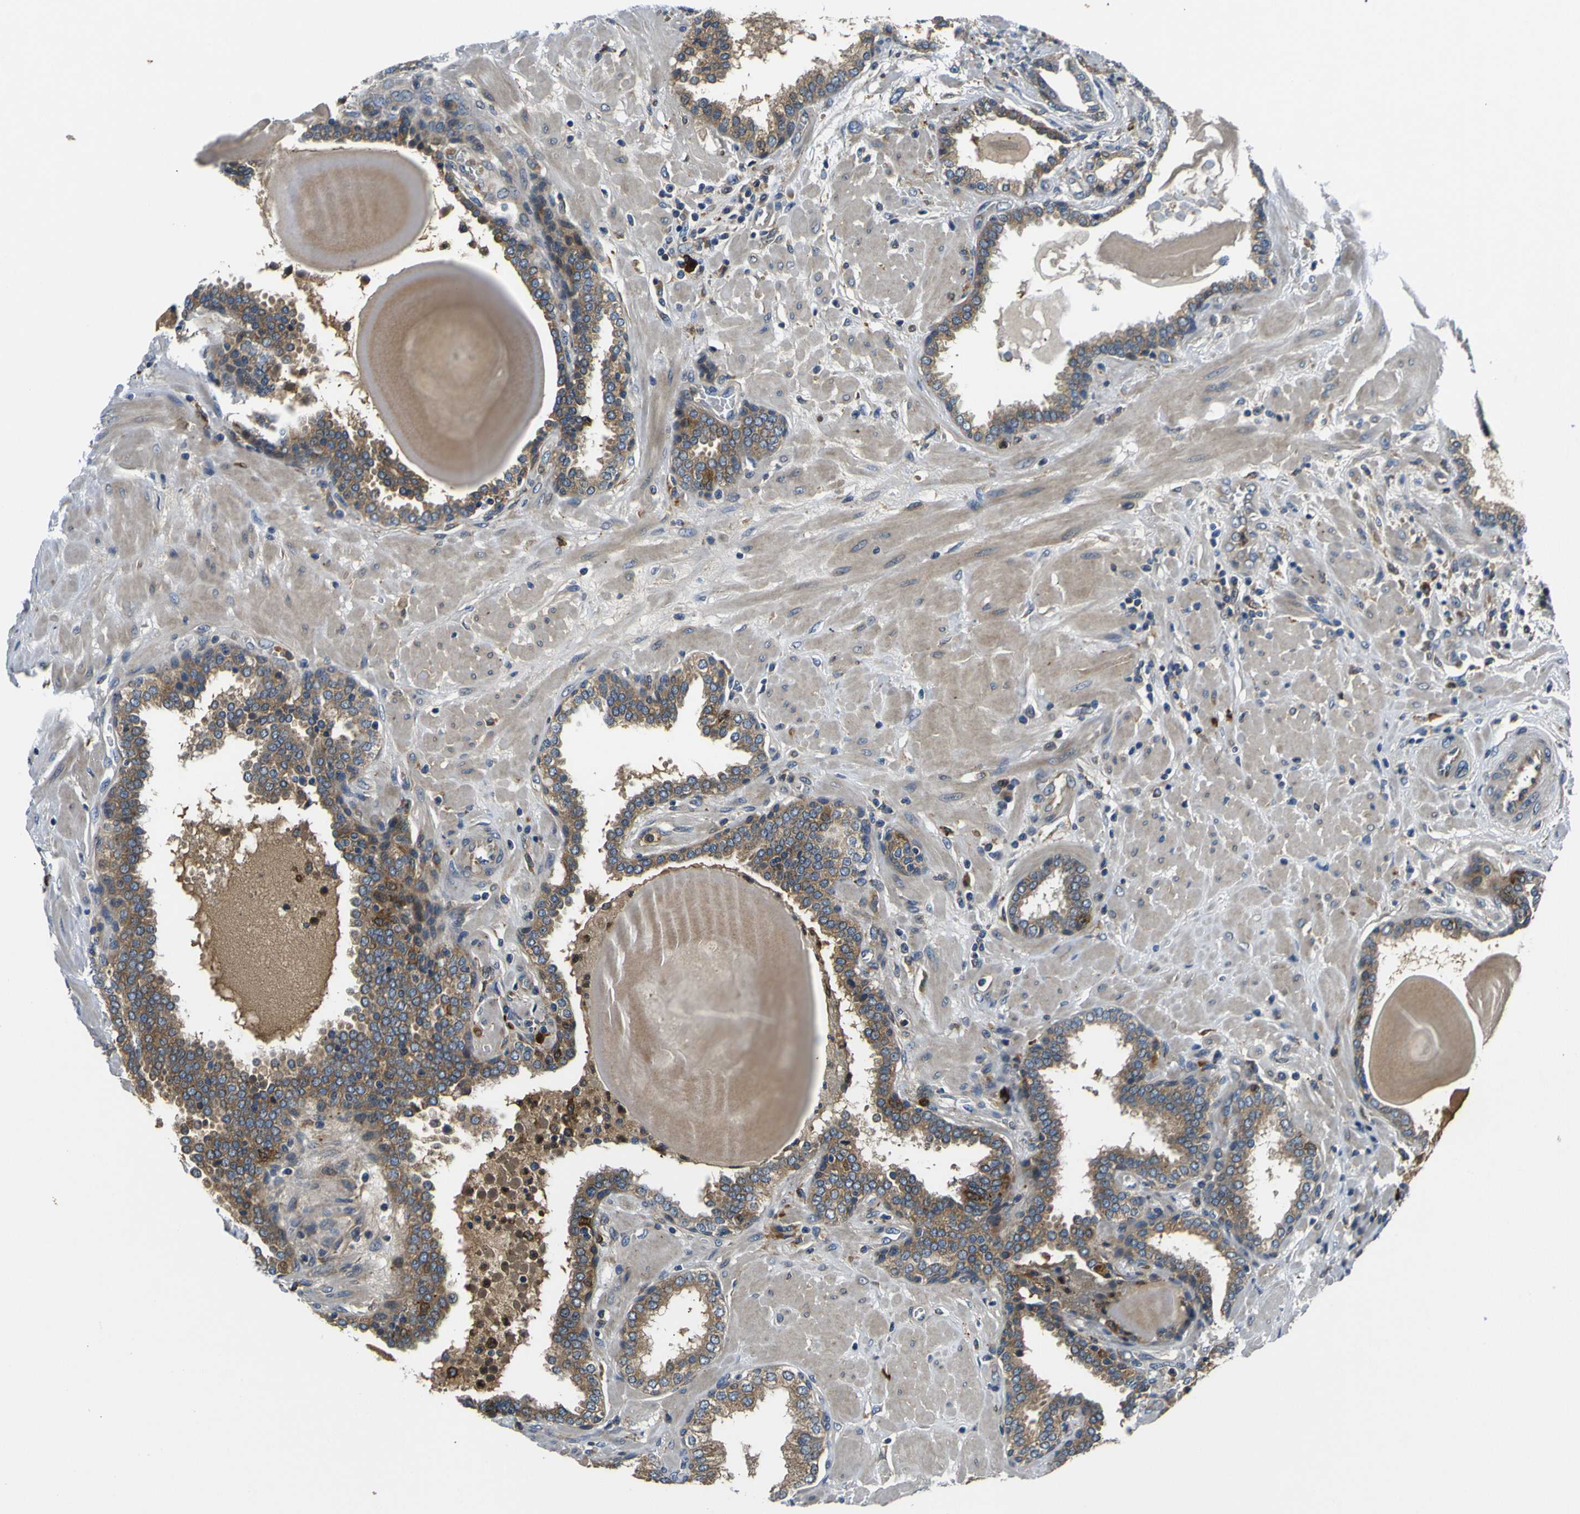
{"staining": {"intensity": "moderate", "quantity": ">75%", "location": "cytoplasmic/membranous"}, "tissue": "prostate", "cell_type": "Glandular cells", "image_type": "normal", "snomed": [{"axis": "morphology", "description": "Normal tissue, NOS"}, {"axis": "topography", "description": "Prostate"}], "caption": "The immunohistochemical stain labels moderate cytoplasmic/membranous staining in glandular cells of benign prostate. (DAB IHC with brightfield microscopy, high magnification).", "gene": "RAB1B", "patient": {"sex": "male", "age": 51}}